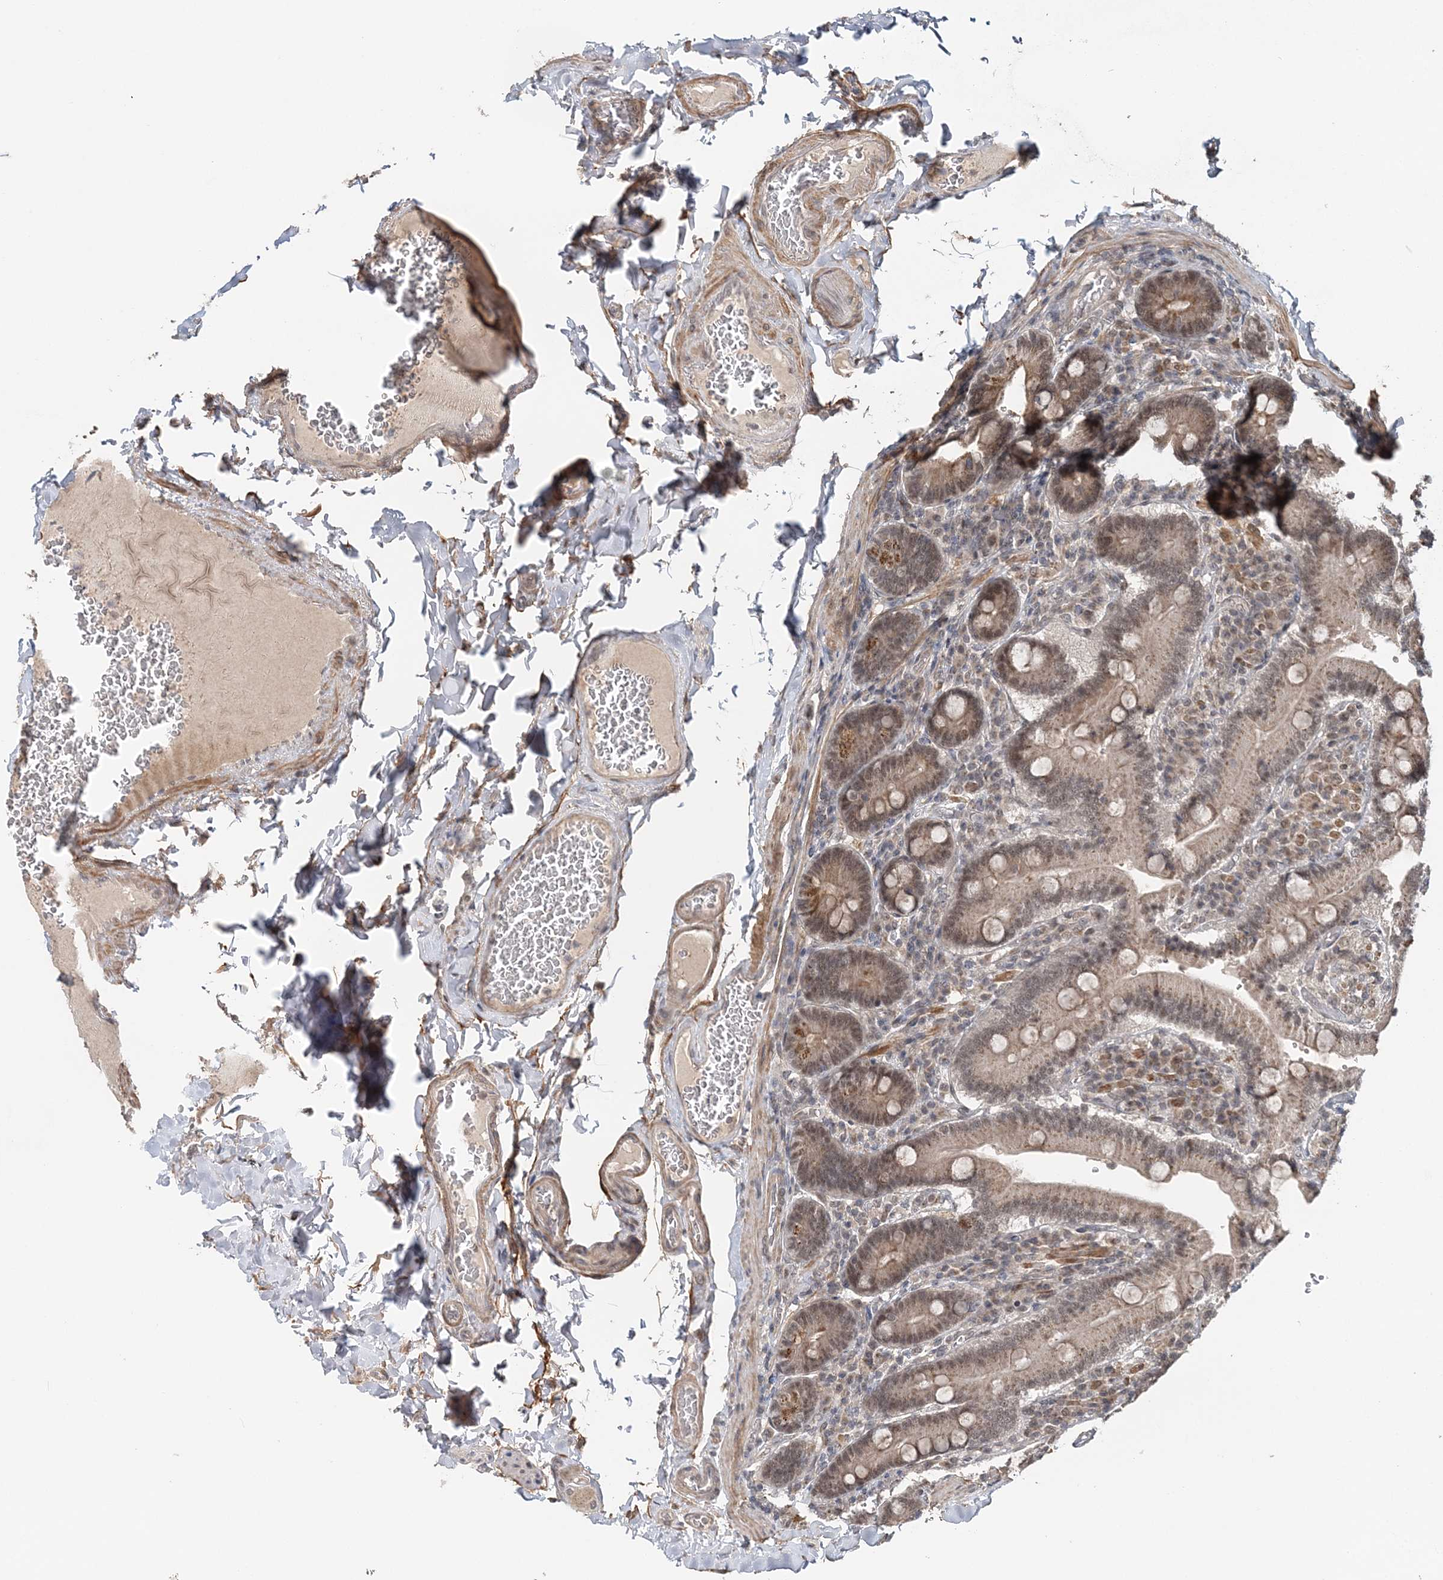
{"staining": {"intensity": "moderate", "quantity": "25%-75%", "location": "cytoplasmic/membranous,nuclear"}, "tissue": "duodenum", "cell_type": "Glandular cells", "image_type": "normal", "snomed": [{"axis": "morphology", "description": "Normal tissue, NOS"}, {"axis": "topography", "description": "Duodenum"}], "caption": "Immunohistochemical staining of normal duodenum reveals 25%-75% levels of moderate cytoplasmic/membranous,nuclear protein staining in approximately 25%-75% of glandular cells.", "gene": "TSHZ2", "patient": {"sex": "female", "age": 62}}